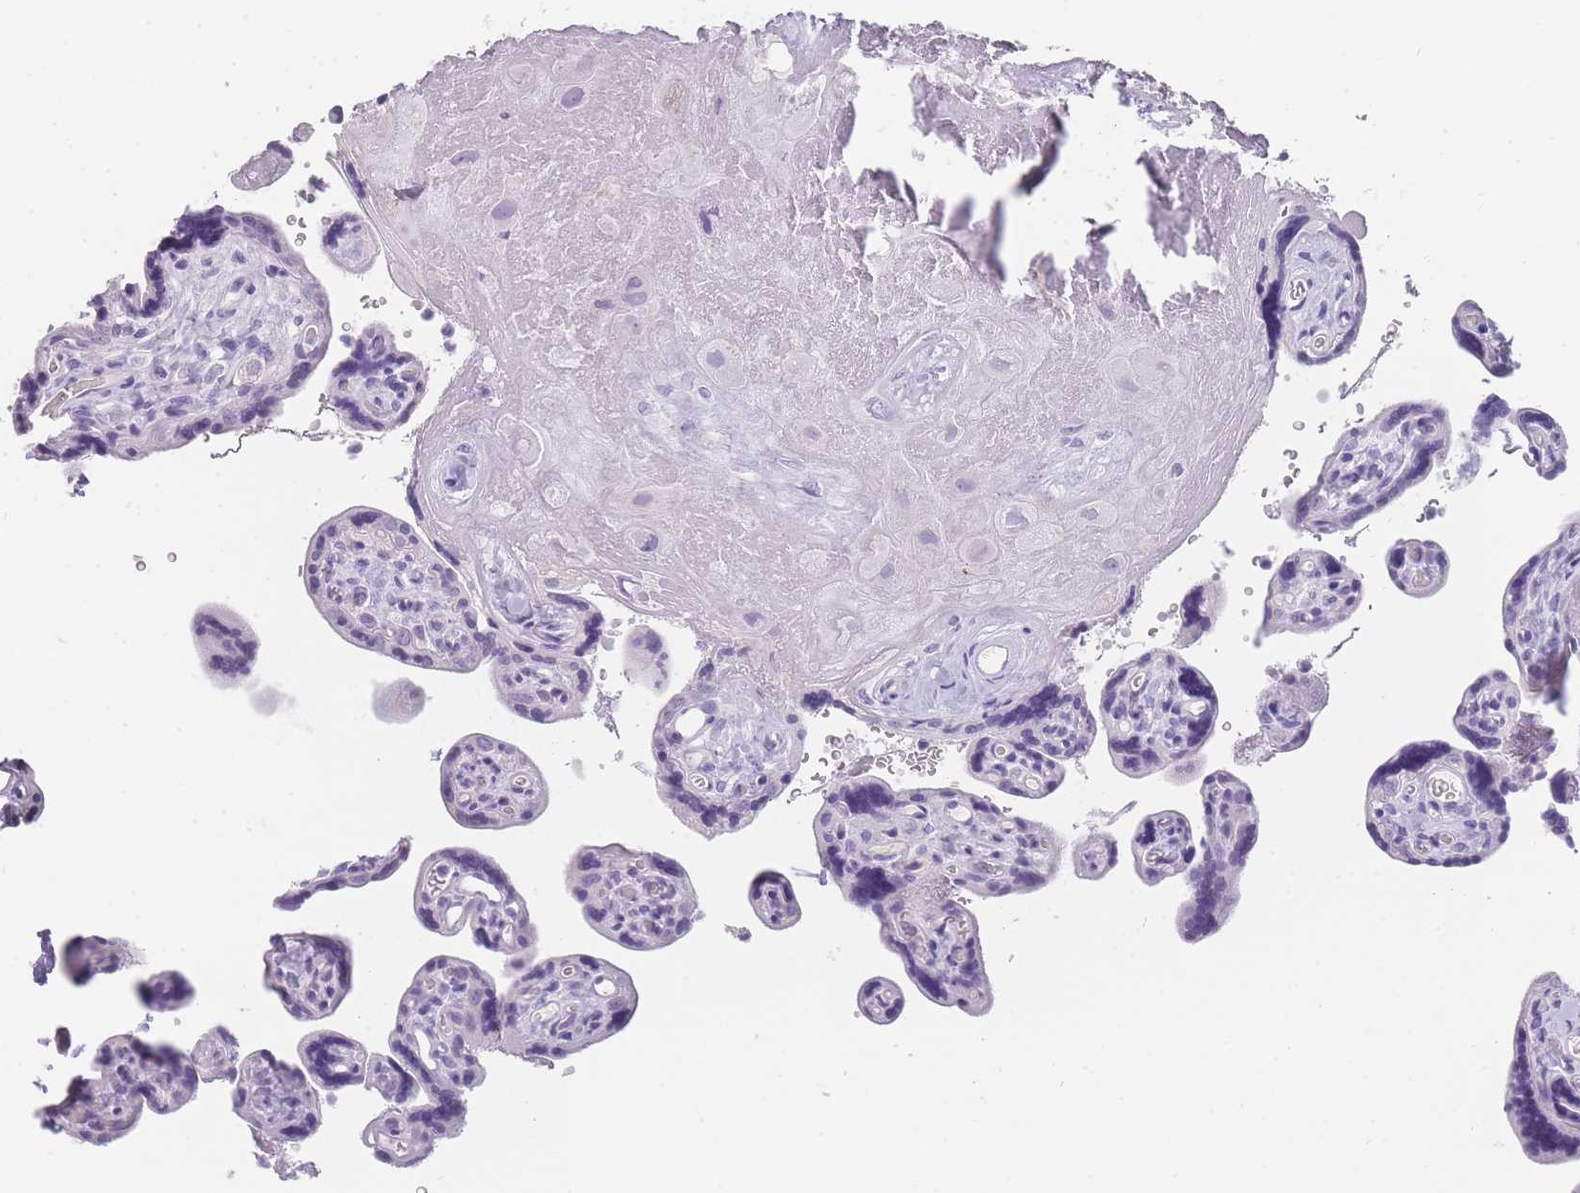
{"staining": {"intensity": "negative", "quantity": "none", "location": "none"}, "tissue": "placenta", "cell_type": "Trophoblastic cells", "image_type": "normal", "snomed": [{"axis": "morphology", "description": "Normal tissue, NOS"}, {"axis": "topography", "description": "Placenta"}], "caption": "DAB (3,3'-diaminobenzidine) immunohistochemical staining of unremarkable human placenta displays no significant staining in trophoblastic cells.", "gene": "TCP11X1", "patient": {"sex": "female", "age": 39}}